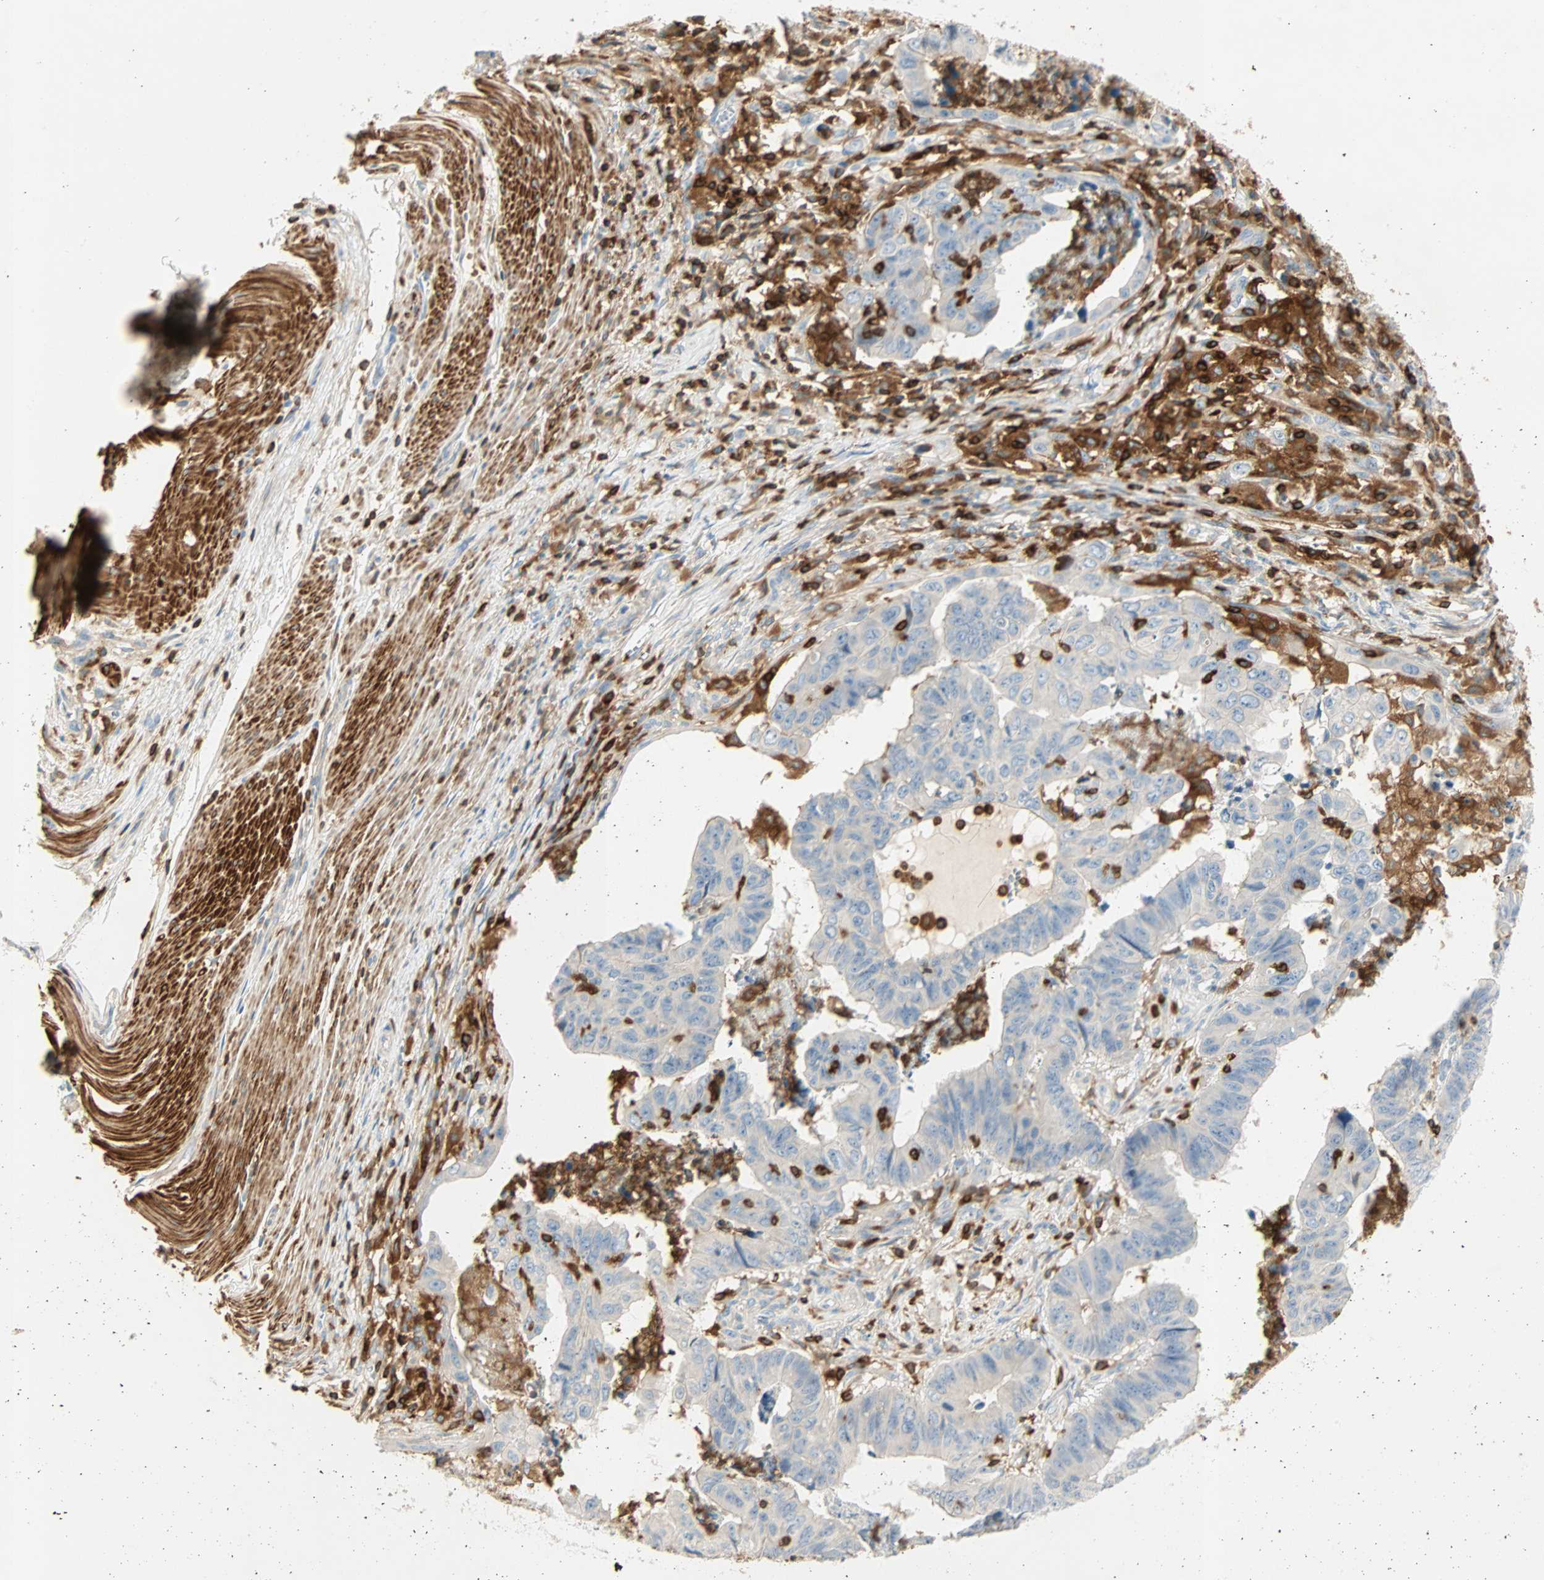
{"staining": {"intensity": "negative", "quantity": "none", "location": "none"}, "tissue": "stomach cancer", "cell_type": "Tumor cells", "image_type": "cancer", "snomed": [{"axis": "morphology", "description": "Adenocarcinoma, NOS"}, {"axis": "topography", "description": "Stomach, lower"}], "caption": "Stomach cancer (adenocarcinoma) stained for a protein using immunohistochemistry exhibits no positivity tumor cells.", "gene": "FMNL1", "patient": {"sex": "male", "age": 77}}